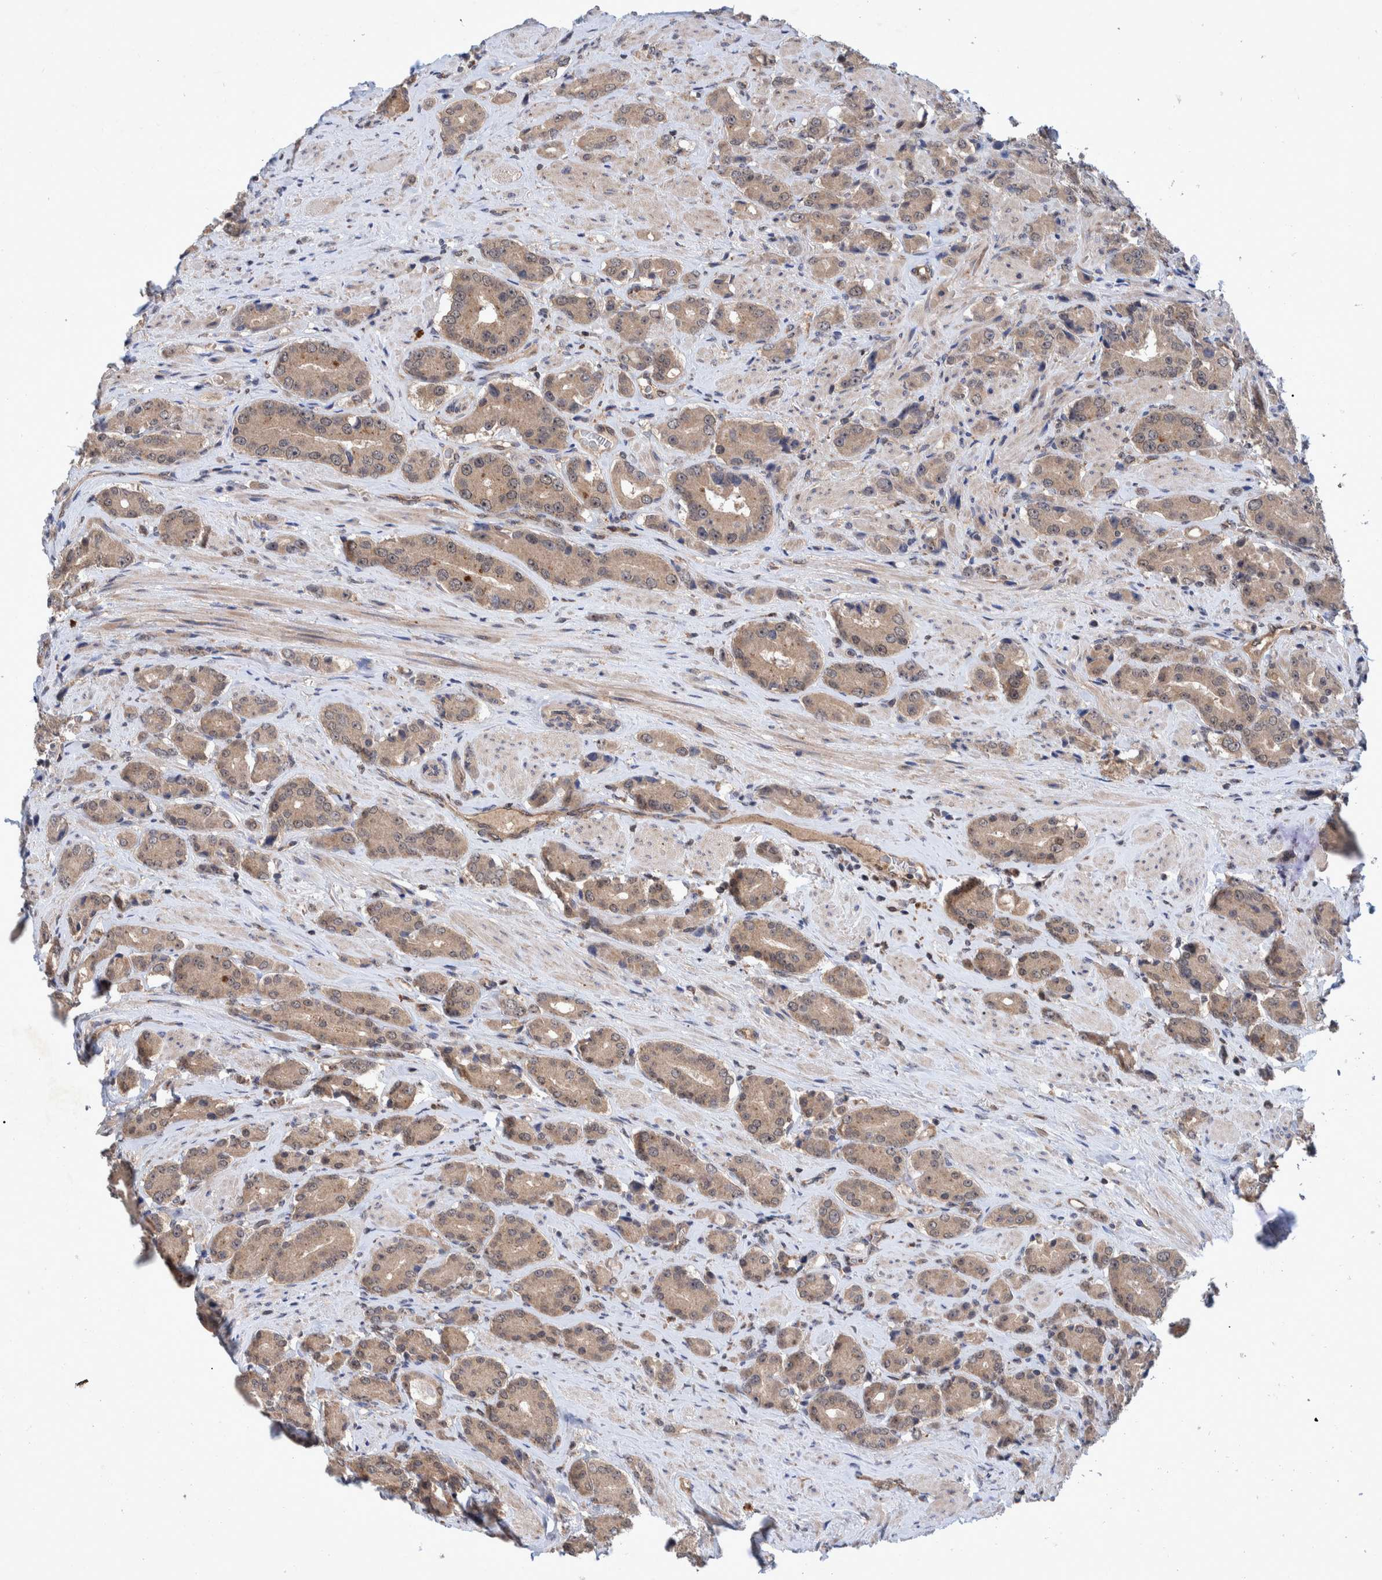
{"staining": {"intensity": "weak", "quantity": ">75%", "location": "cytoplasmic/membranous,nuclear"}, "tissue": "prostate cancer", "cell_type": "Tumor cells", "image_type": "cancer", "snomed": [{"axis": "morphology", "description": "Adenocarcinoma, High grade"}, {"axis": "topography", "description": "Prostate"}], "caption": "Protein staining shows weak cytoplasmic/membranous and nuclear expression in approximately >75% of tumor cells in prostate cancer.", "gene": "PLPBP", "patient": {"sex": "male", "age": 71}}